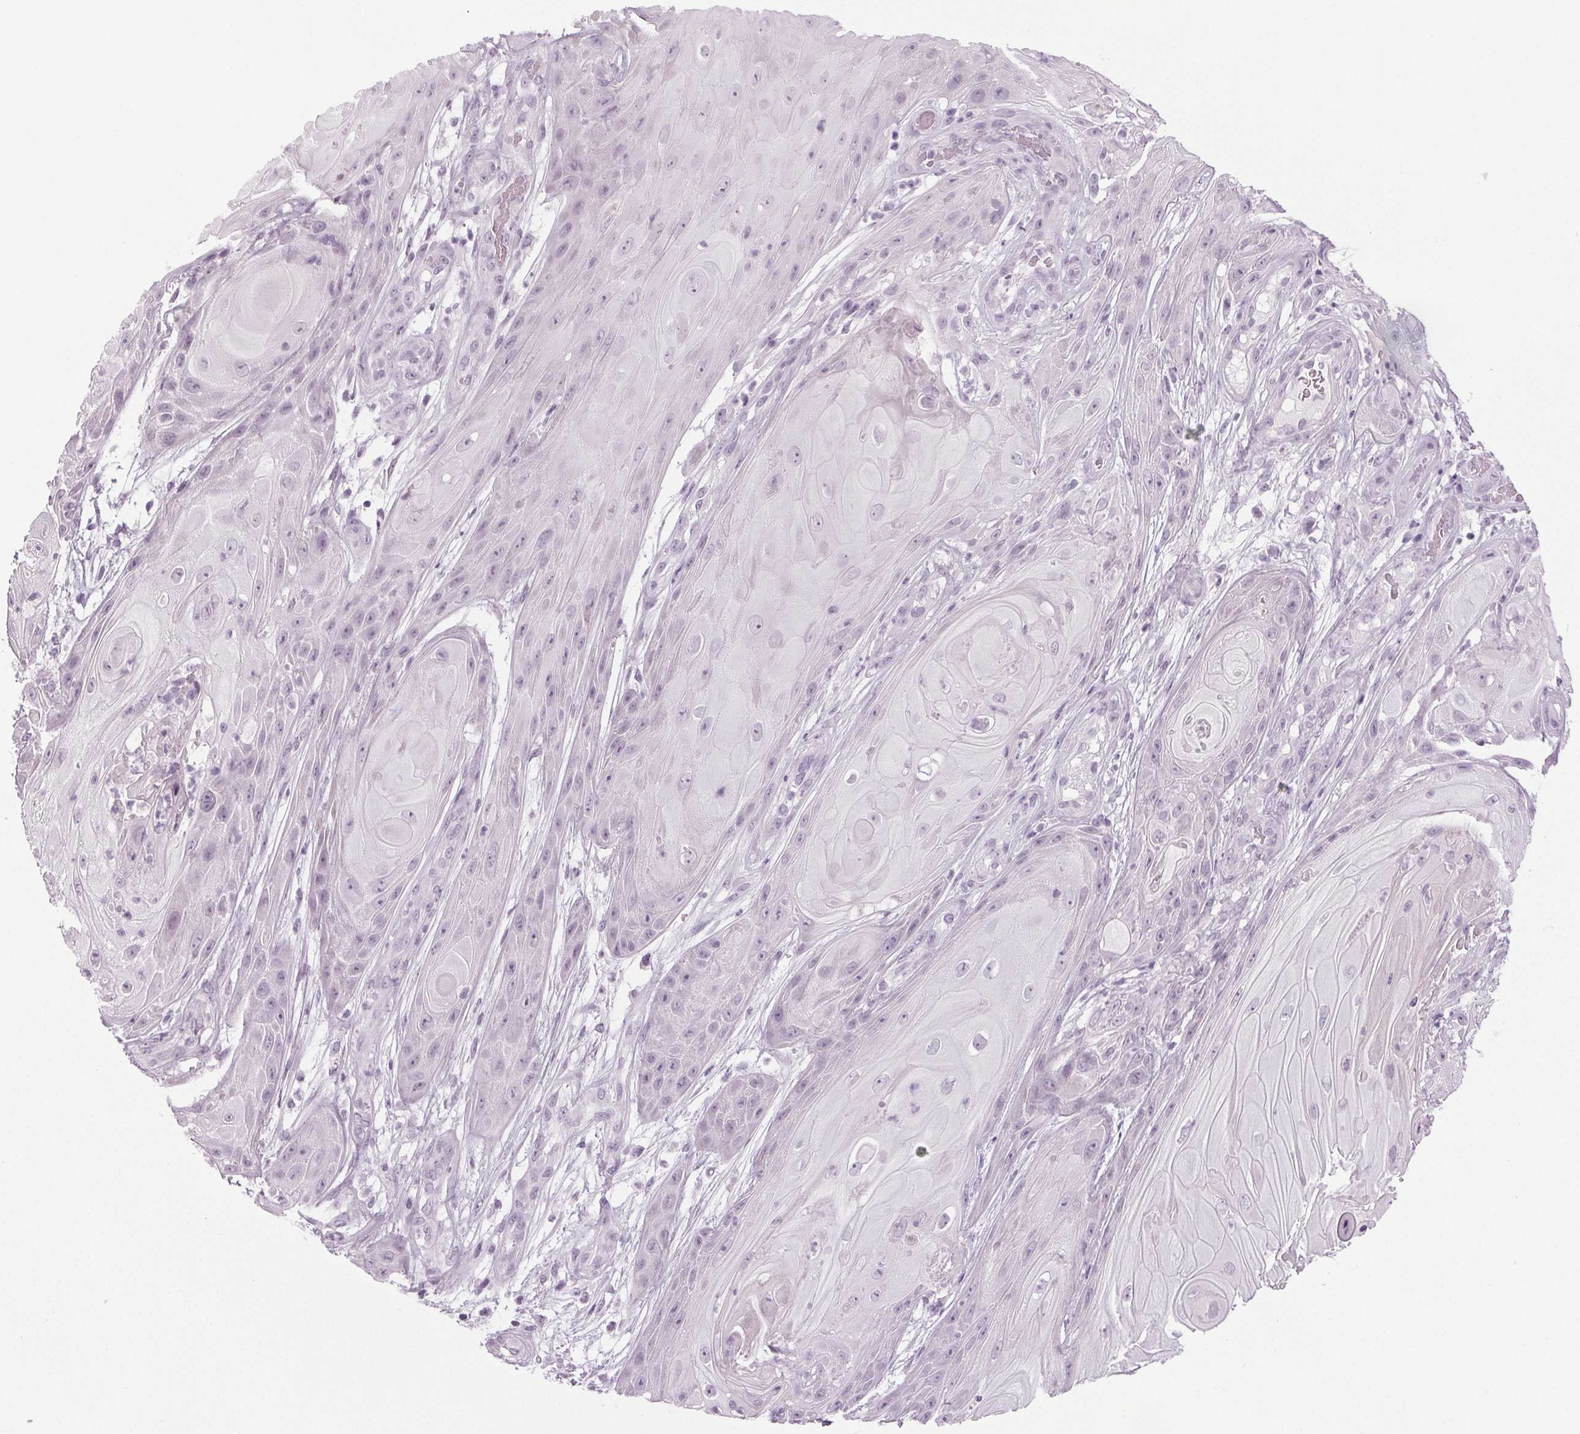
{"staining": {"intensity": "negative", "quantity": "none", "location": "none"}, "tissue": "skin cancer", "cell_type": "Tumor cells", "image_type": "cancer", "snomed": [{"axis": "morphology", "description": "Squamous cell carcinoma, NOS"}, {"axis": "topography", "description": "Skin"}], "caption": "There is no significant staining in tumor cells of skin cancer.", "gene": "IGF2BP1", "patient": {"sex": "male", "age": 62}}